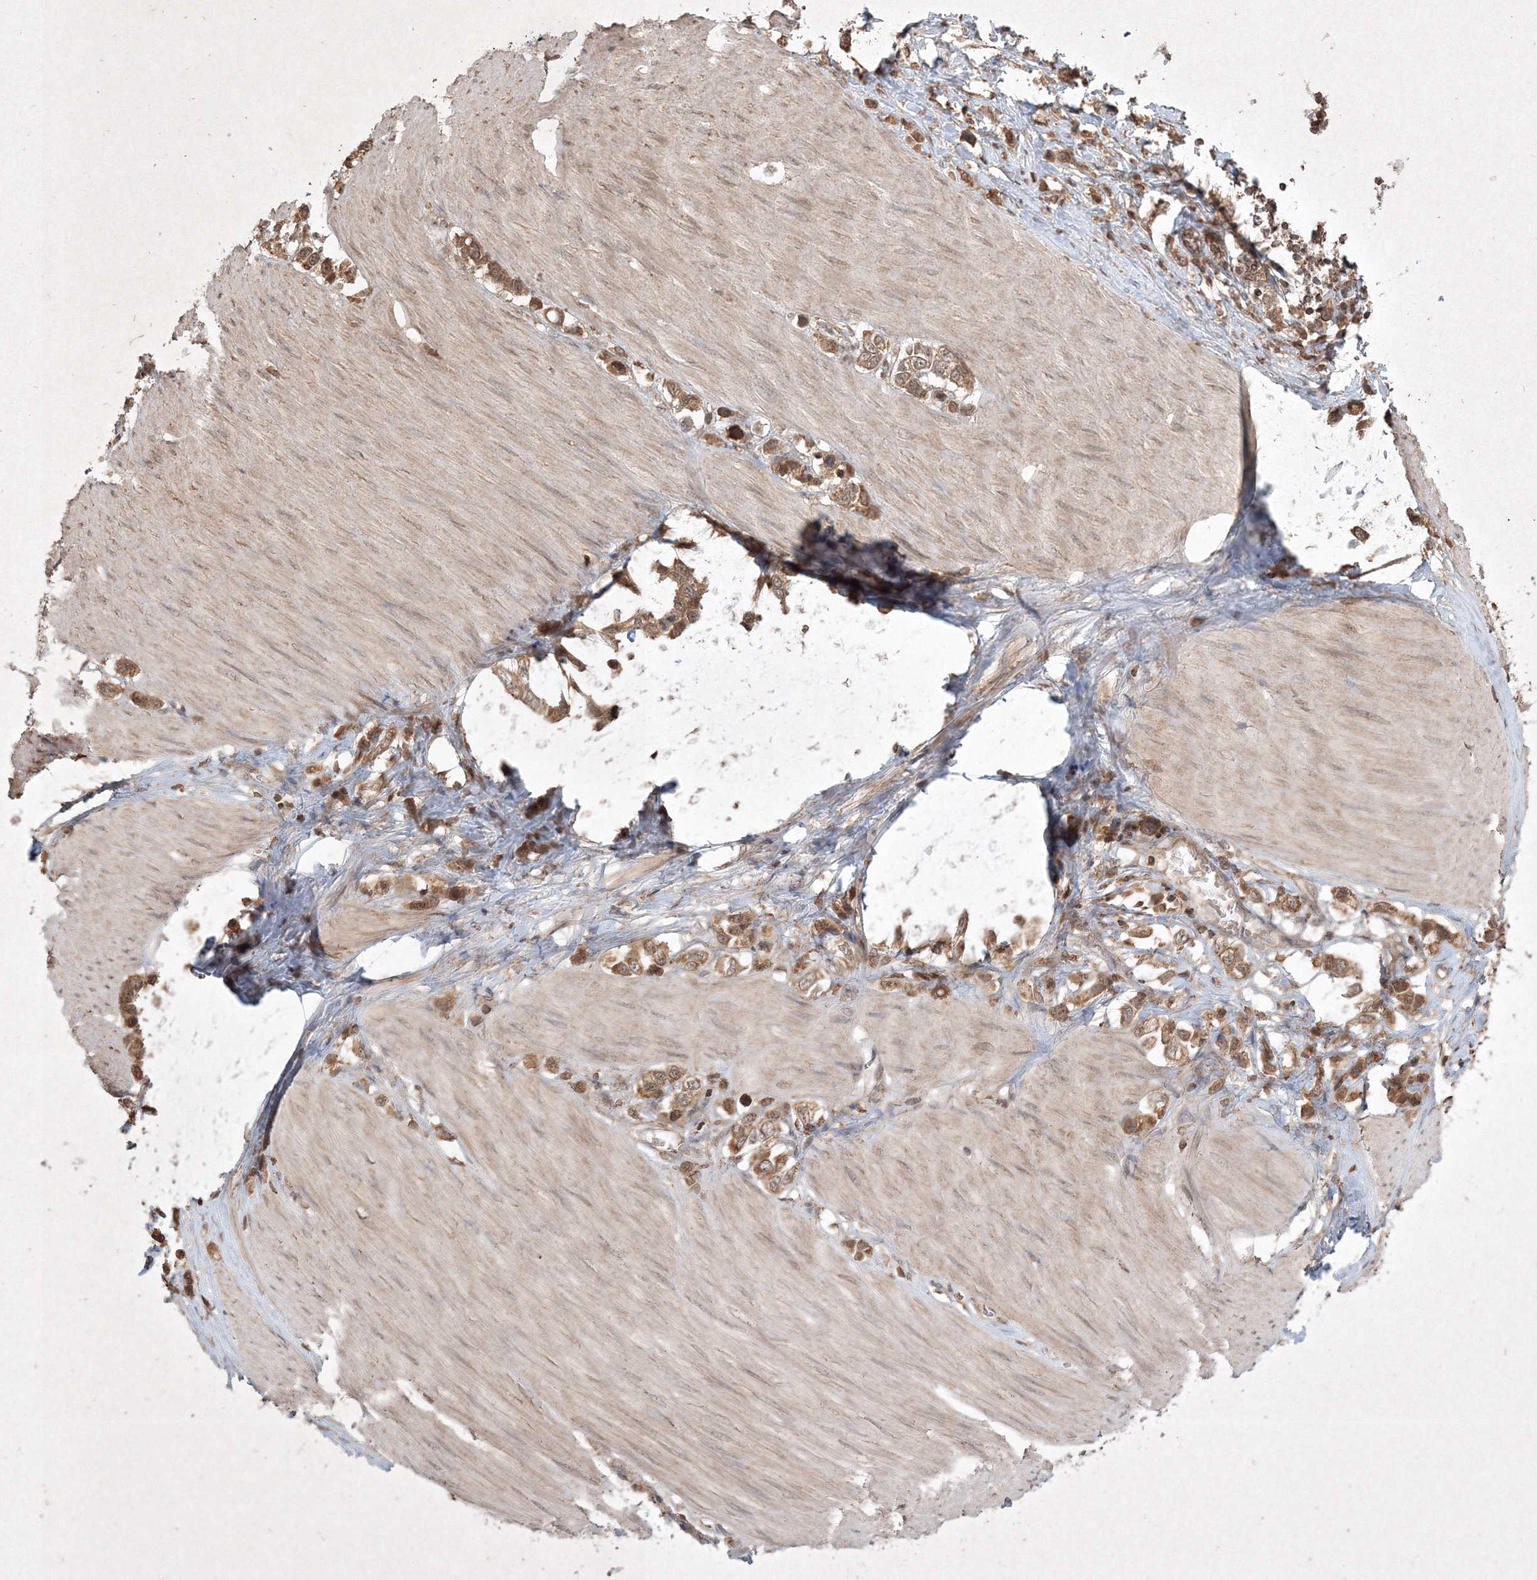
{"staining": {"intensity": "moderate", "quantity": ">75%", "location": "cytoplasmic/membranous"}, "tissue": "stomach cancer", "cell_type": "Tumor cells", "image_type": "cancer", "snomed": [{"axis": "morphology", "description": "Adenocarcinoma, NOS"}, {"axis": "topography", "description": "Stomach"}], "caption": "Stomach cancer stained for a protein exhibits moderate cytoplasmic/membranous positivity in tumor cells. Immunohistochemistry stains the protein of interest in brown and the nuclei are stained blue.", "gene": "PLTP", "patient": {"sex": "female", "age": 65}}